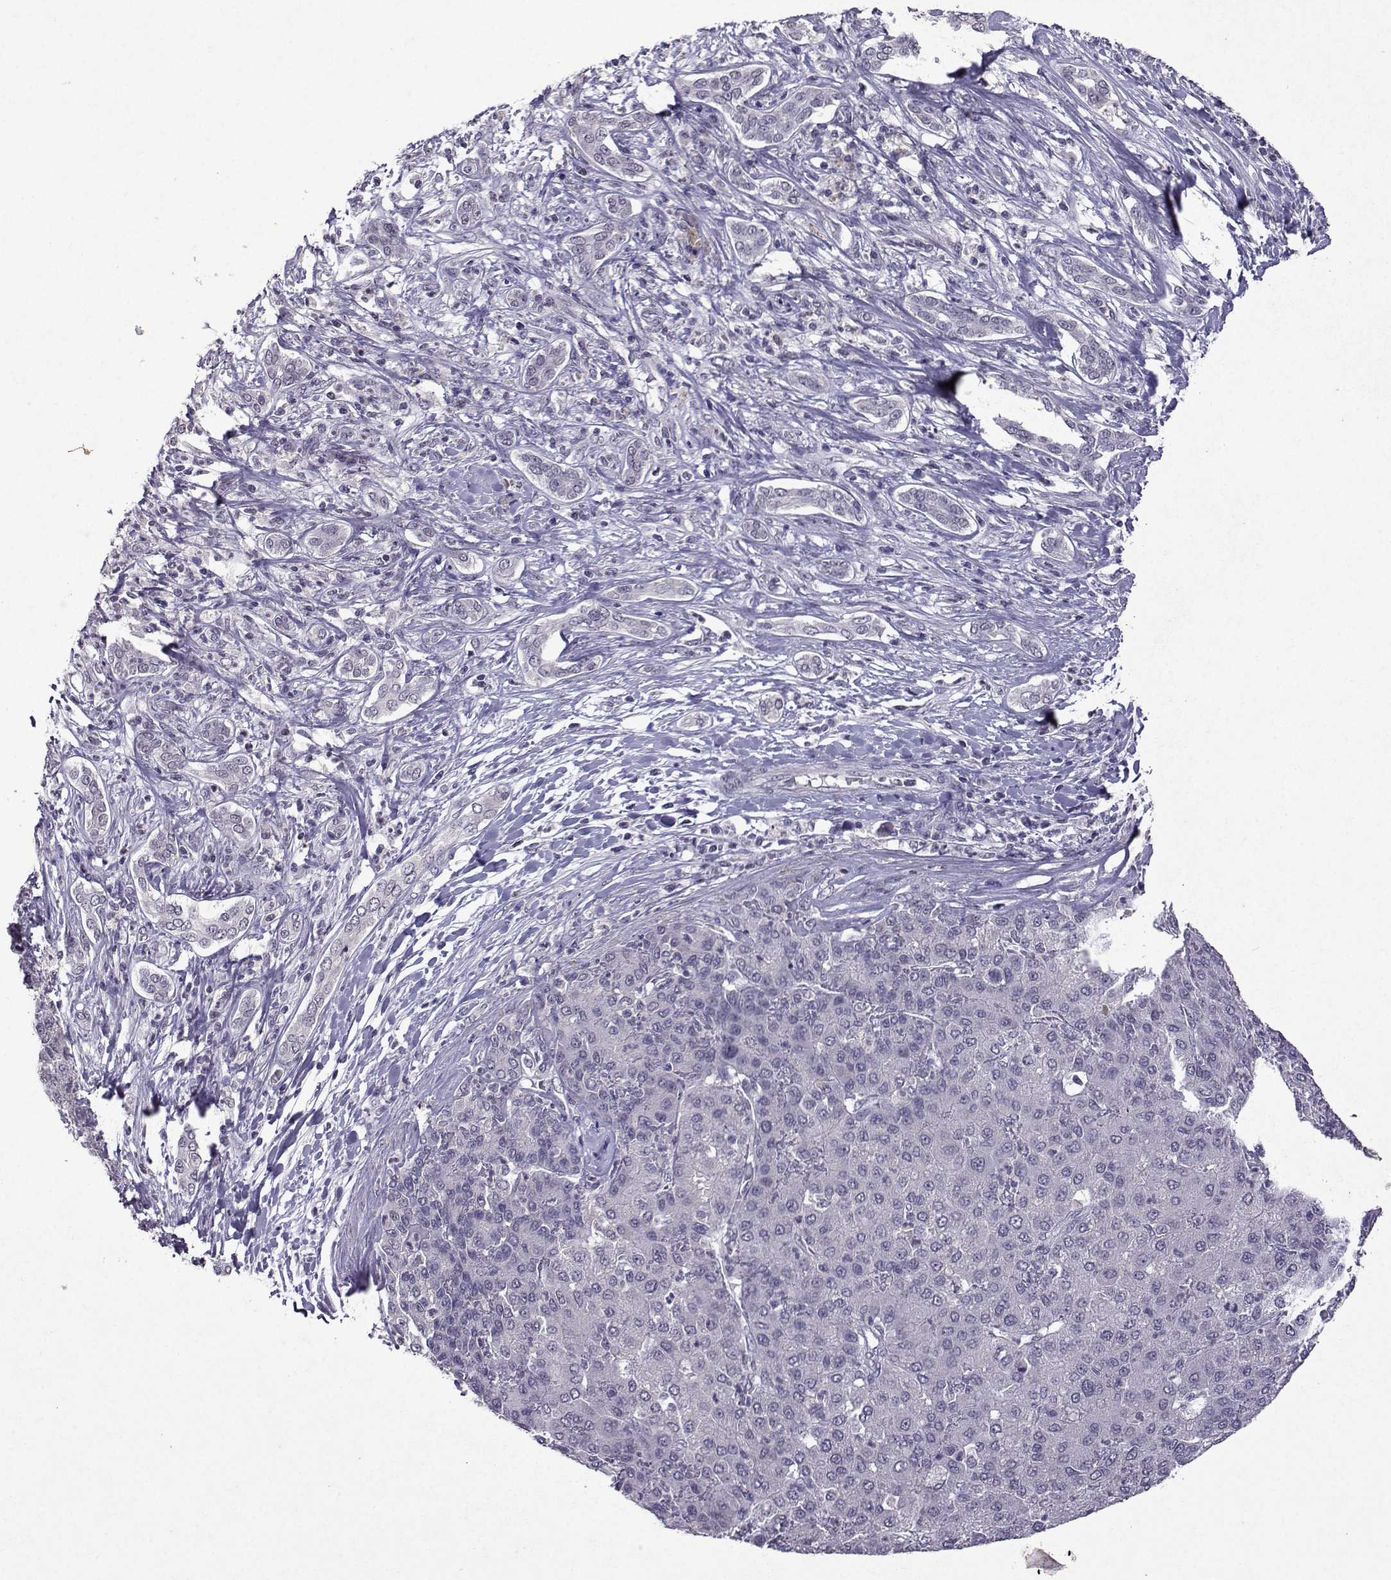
{"staining": {"intensity": "negative", "quantity": "none", "location": "none"}, "tissue": "liver cancer", "cell_type": "Tumor cells", "image_type": "cancer", "snomed": [{"axis": "morphology", "description": "Carcinoma, Hepatocellular, NOS"}, {"axis": "topography", "description": "Liver"}], "caption": "Protein analysis of liver cancer reveals no significant expression in tumor cells.", "gene": "CCL28", "patient": {"sex": "male", "age": 65}}